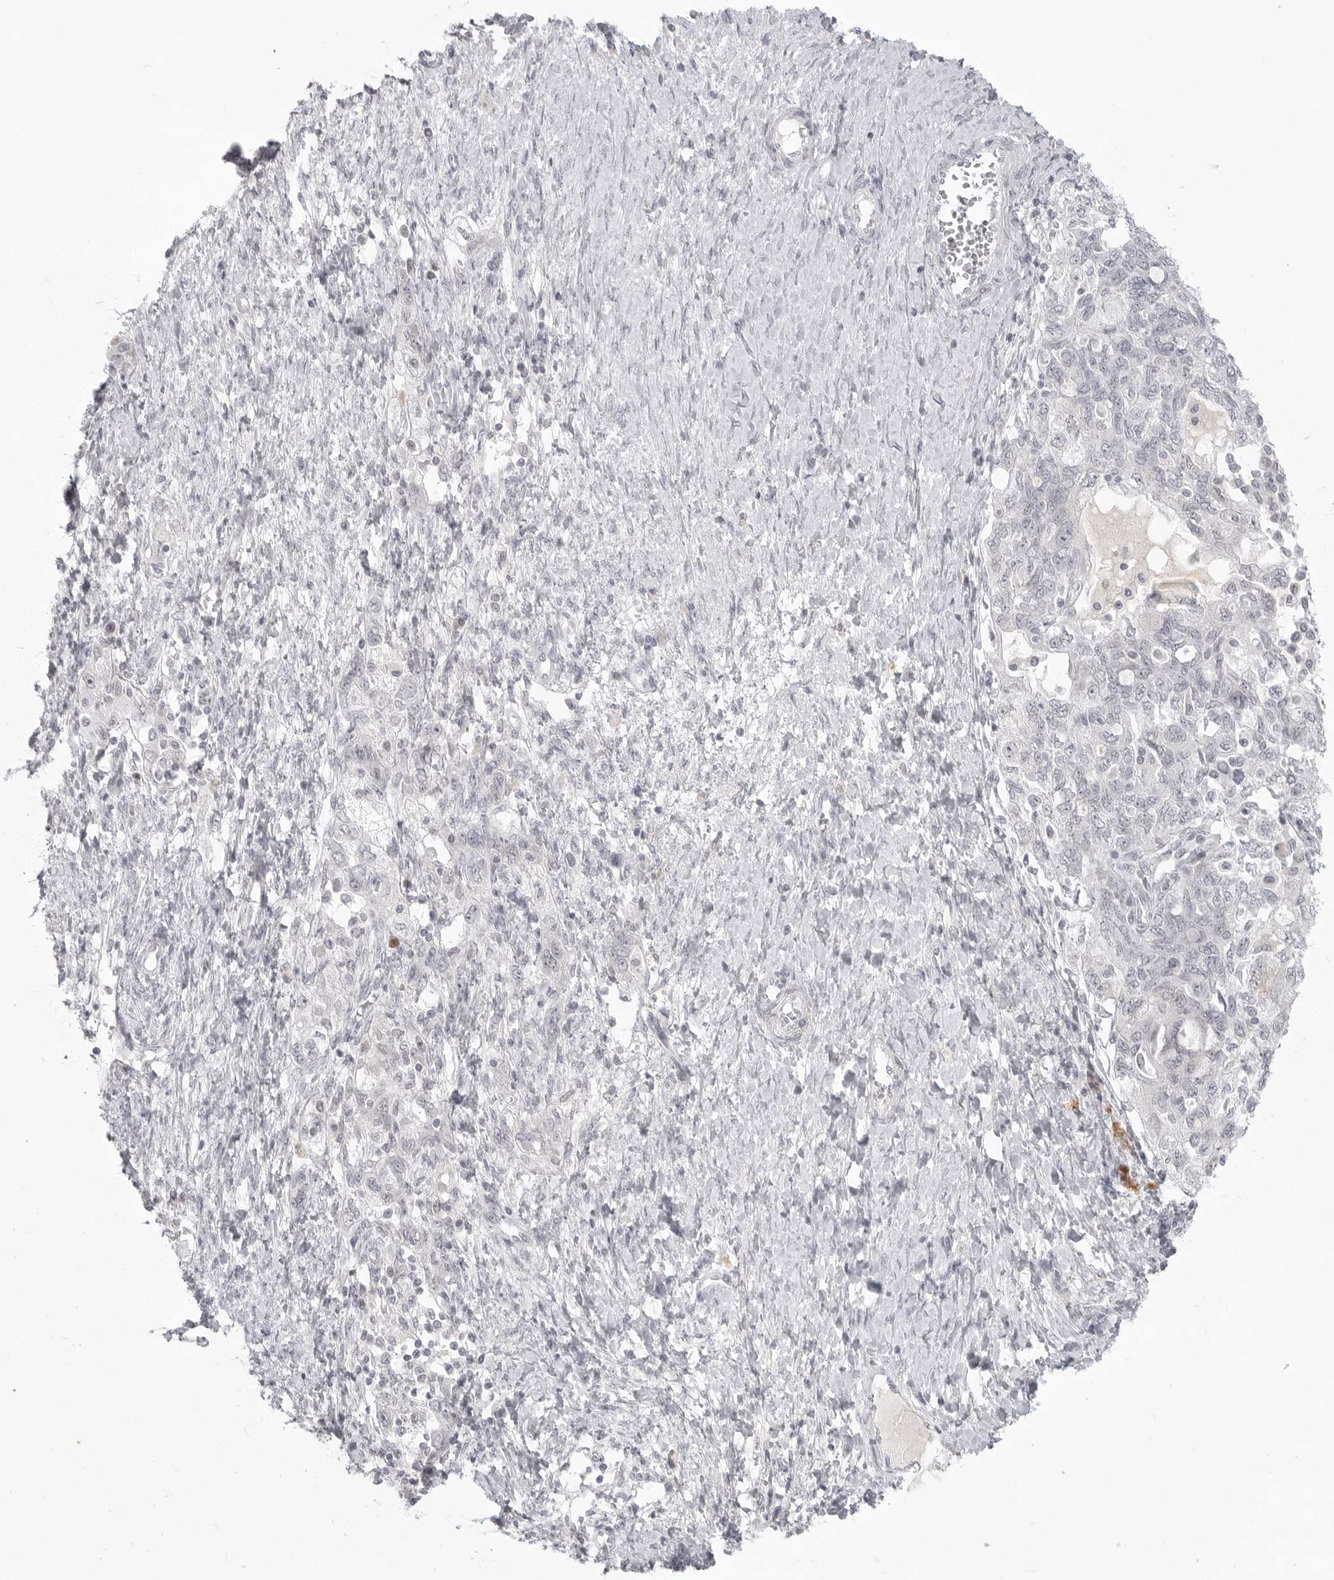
{"staining": {"intensity": "negative", "quantity": "none", "location": "none"}, "tissue": "ovarian cancer", "cell_type": "Tumor cells", "image_type": "cancer", "snomed": [{"axis": "morphology", "description": "Carcinoma, NOS"}, {"axis": "morphology", "description": "Cystadenocarcinoma, serous, NOS"}, {"axis": "topography", "description": "Ovary"}], "caption": "A micrograph of serous cystadenocarcinoma (ovarian) stained for a protein demonstrates no brown staining in tumor cells.", "gene": "TCTN3", "patient": {"sex": "female", "age": 69}}